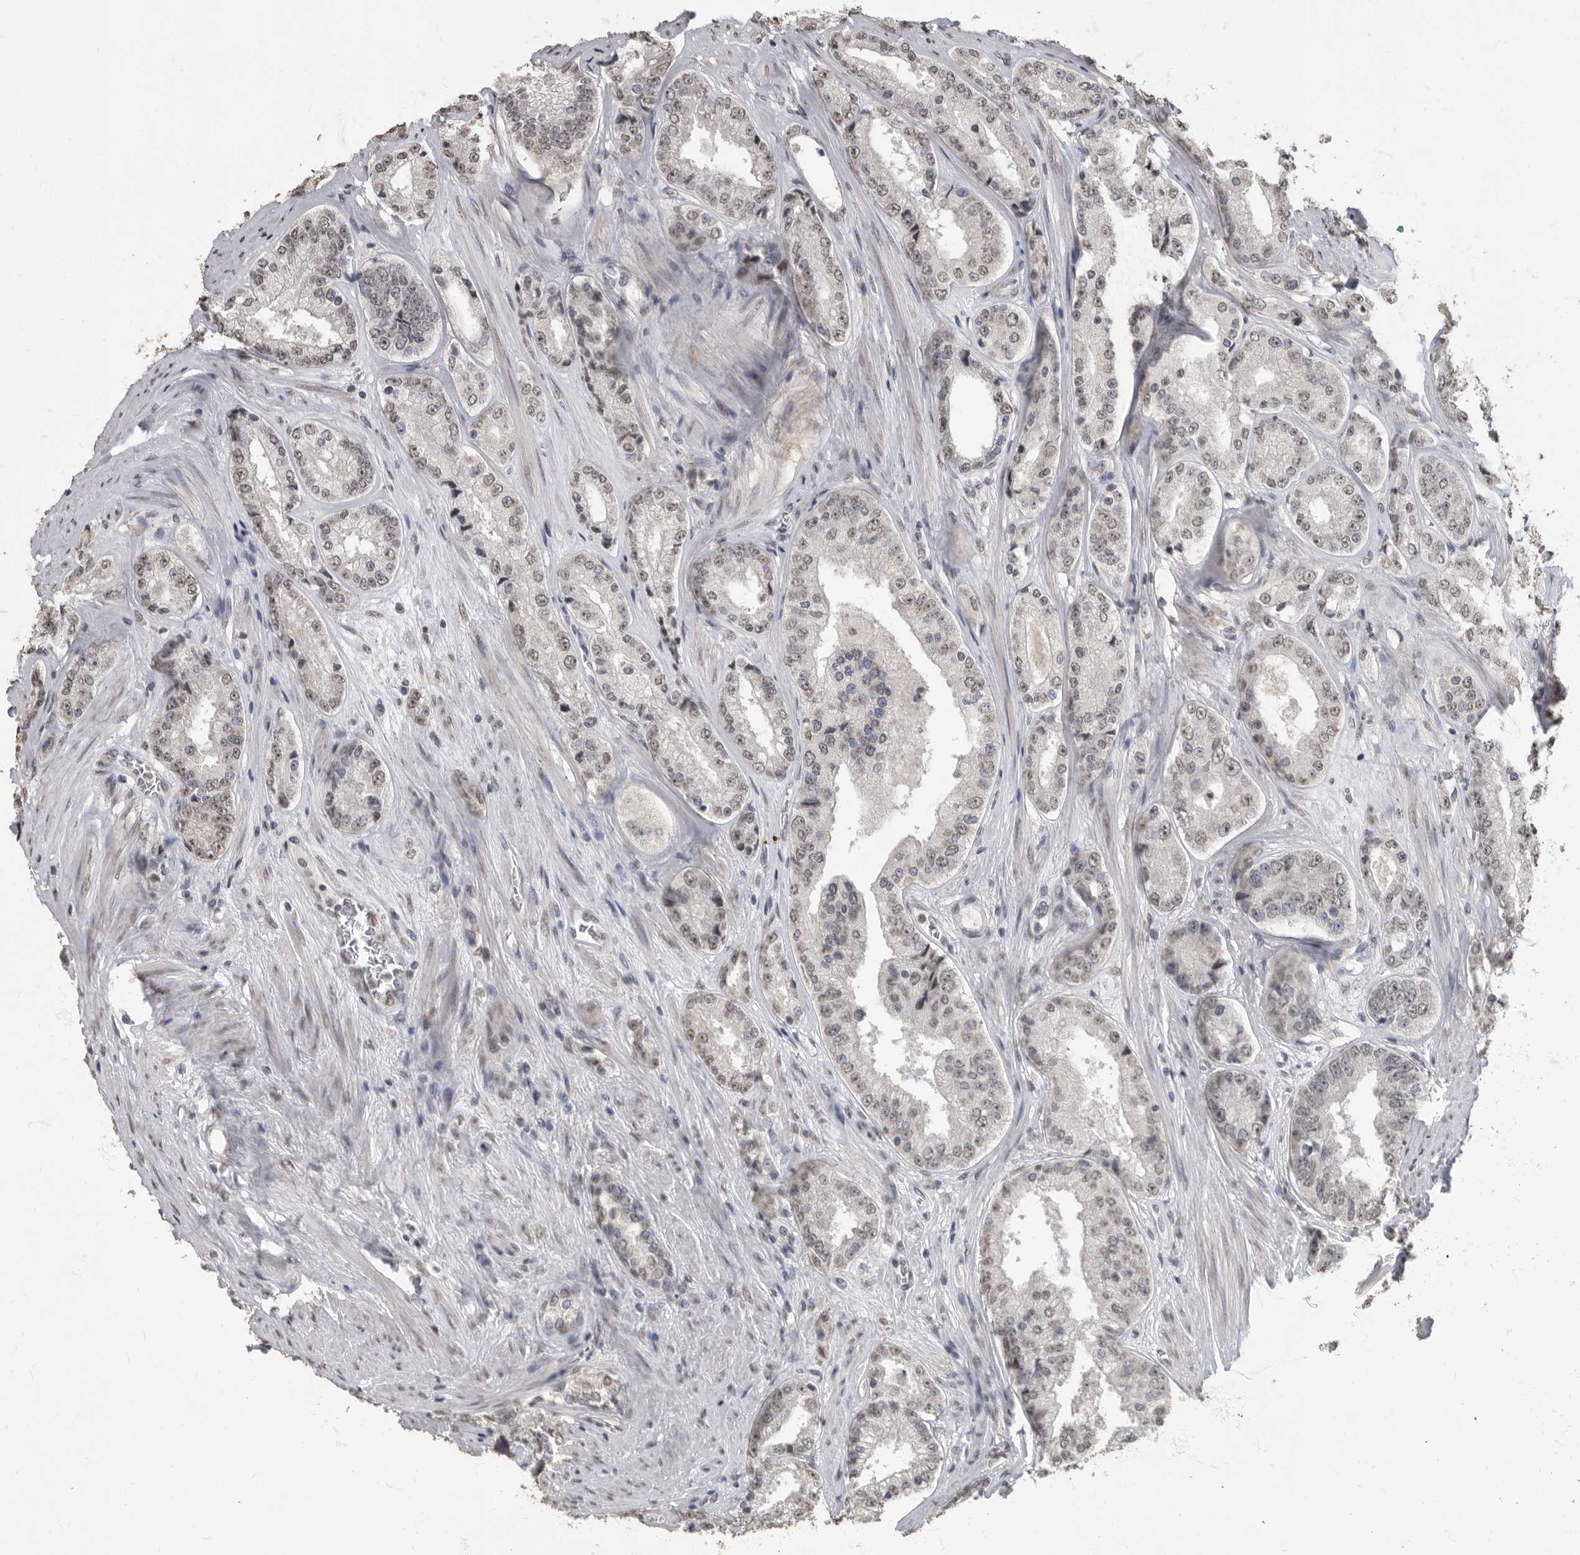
{"staining": {"intensity": "weak", "quantity": ">75%", "location": "nuclear"}, "tissue": "prostate cancer", "cell_type": "Tumor cells", "image_type": "cancer", "snomed": [{"axis": "morphology", "description": "Adenocarcinoma, High grade"}, {"axis": "topography", "description": "Prostate"}], "caption": "Approximately >75% of tumor cells in prostate cancer display weak nuclear protein positivity as visualized by brown immunohistochemical staining.", "gene": "NBL1", "patient": {"sex": "male", "age": 61}}